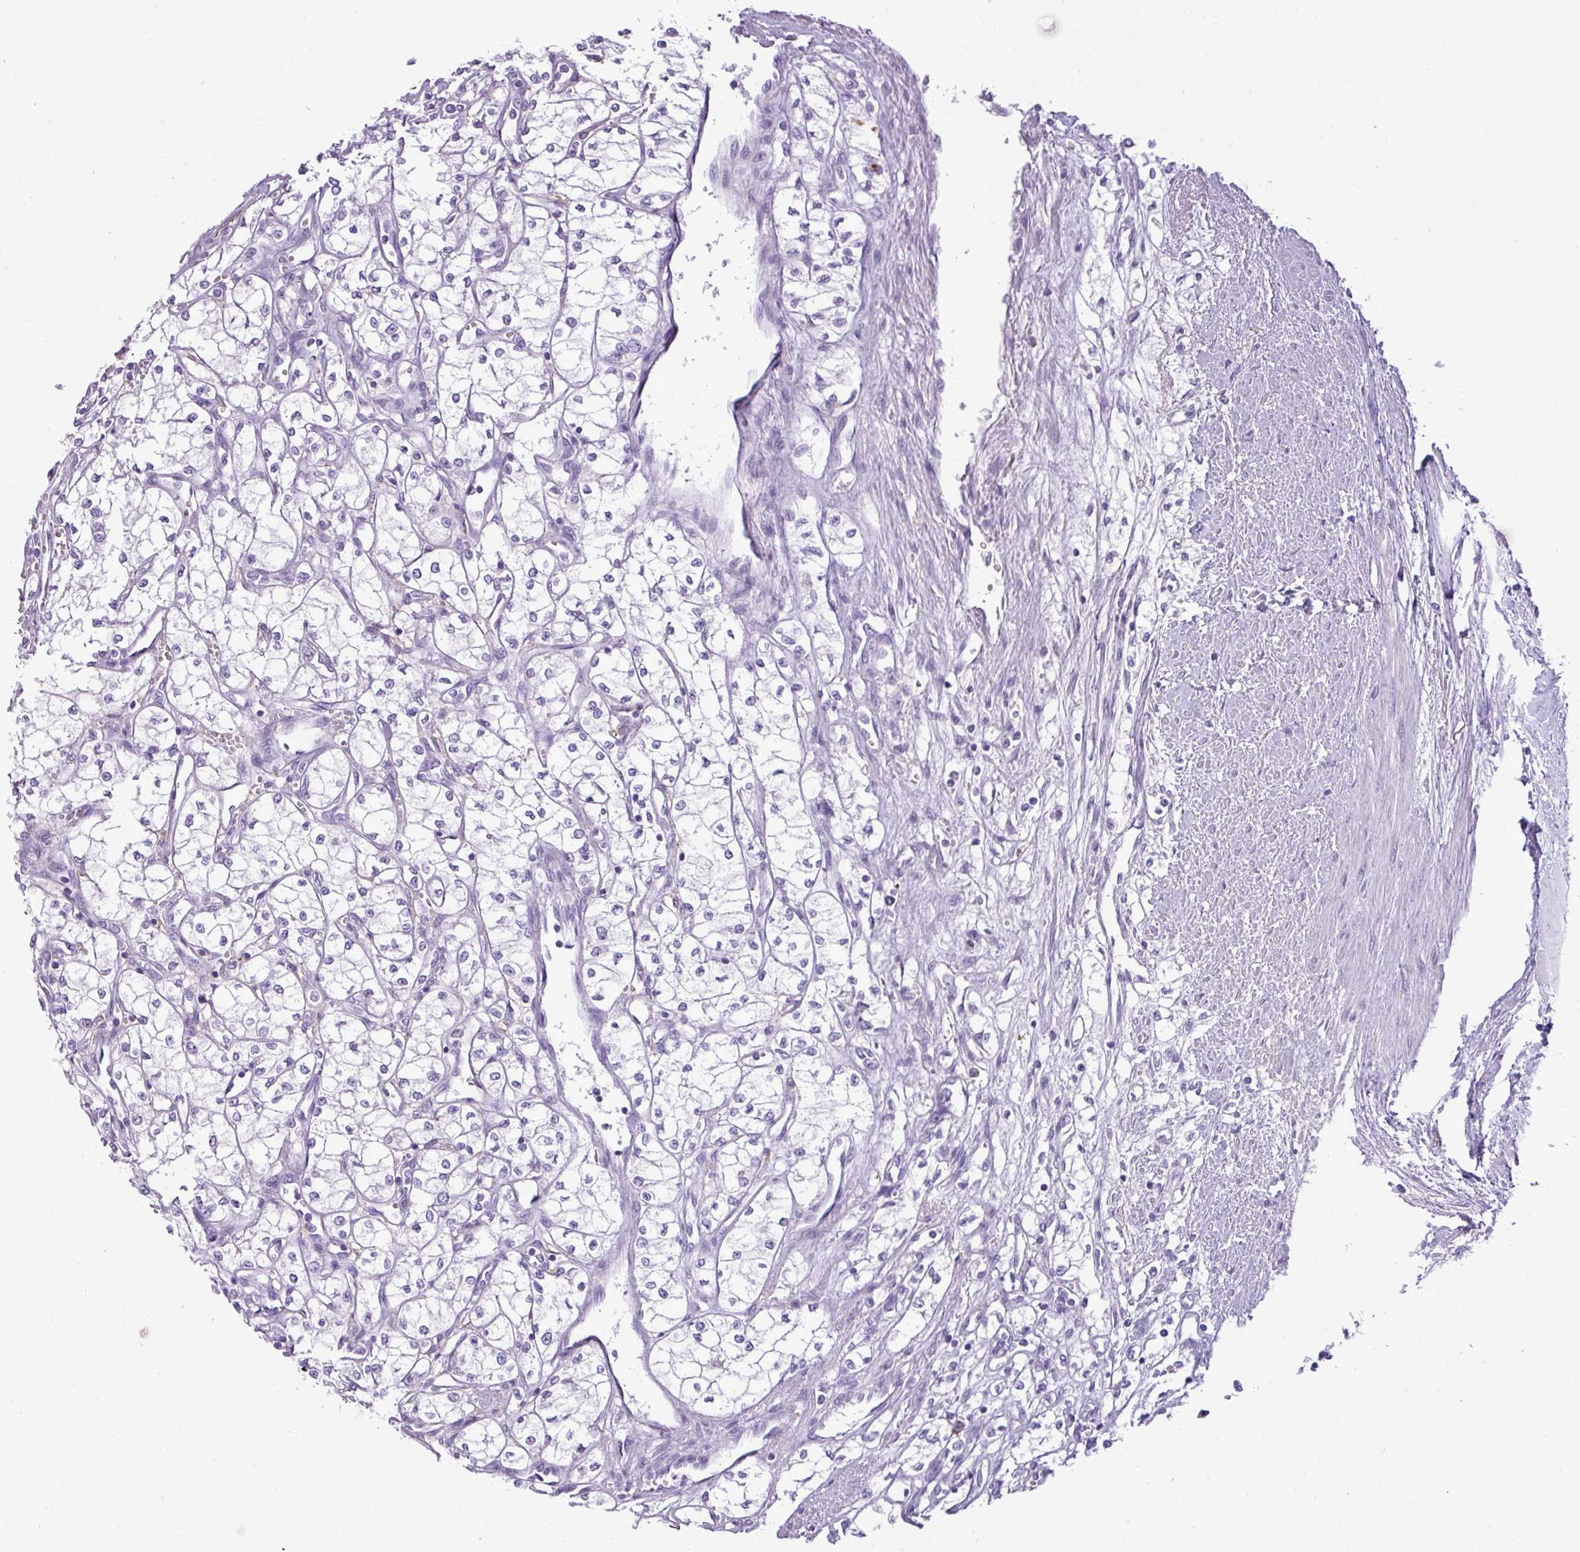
{"staining": {"intensity": "negative", "quantity": "none", "location": "none"}, "tissue": "renal cancer", "cell_type": "Tumor cells", "image_type": "cancer", "snomed": [{"axis": "morphology", "description": "Adenocarcinoma, NOS"}, {"axis": "topography", "description": "Kidney"}], "caption": "Immunohistochemistry of renal cancer demonstrates no staining in tumor cells. Nuclei are stained in blue.", "gene": "RBMXL2", "patient": {"sex": "male", "age": 59}}